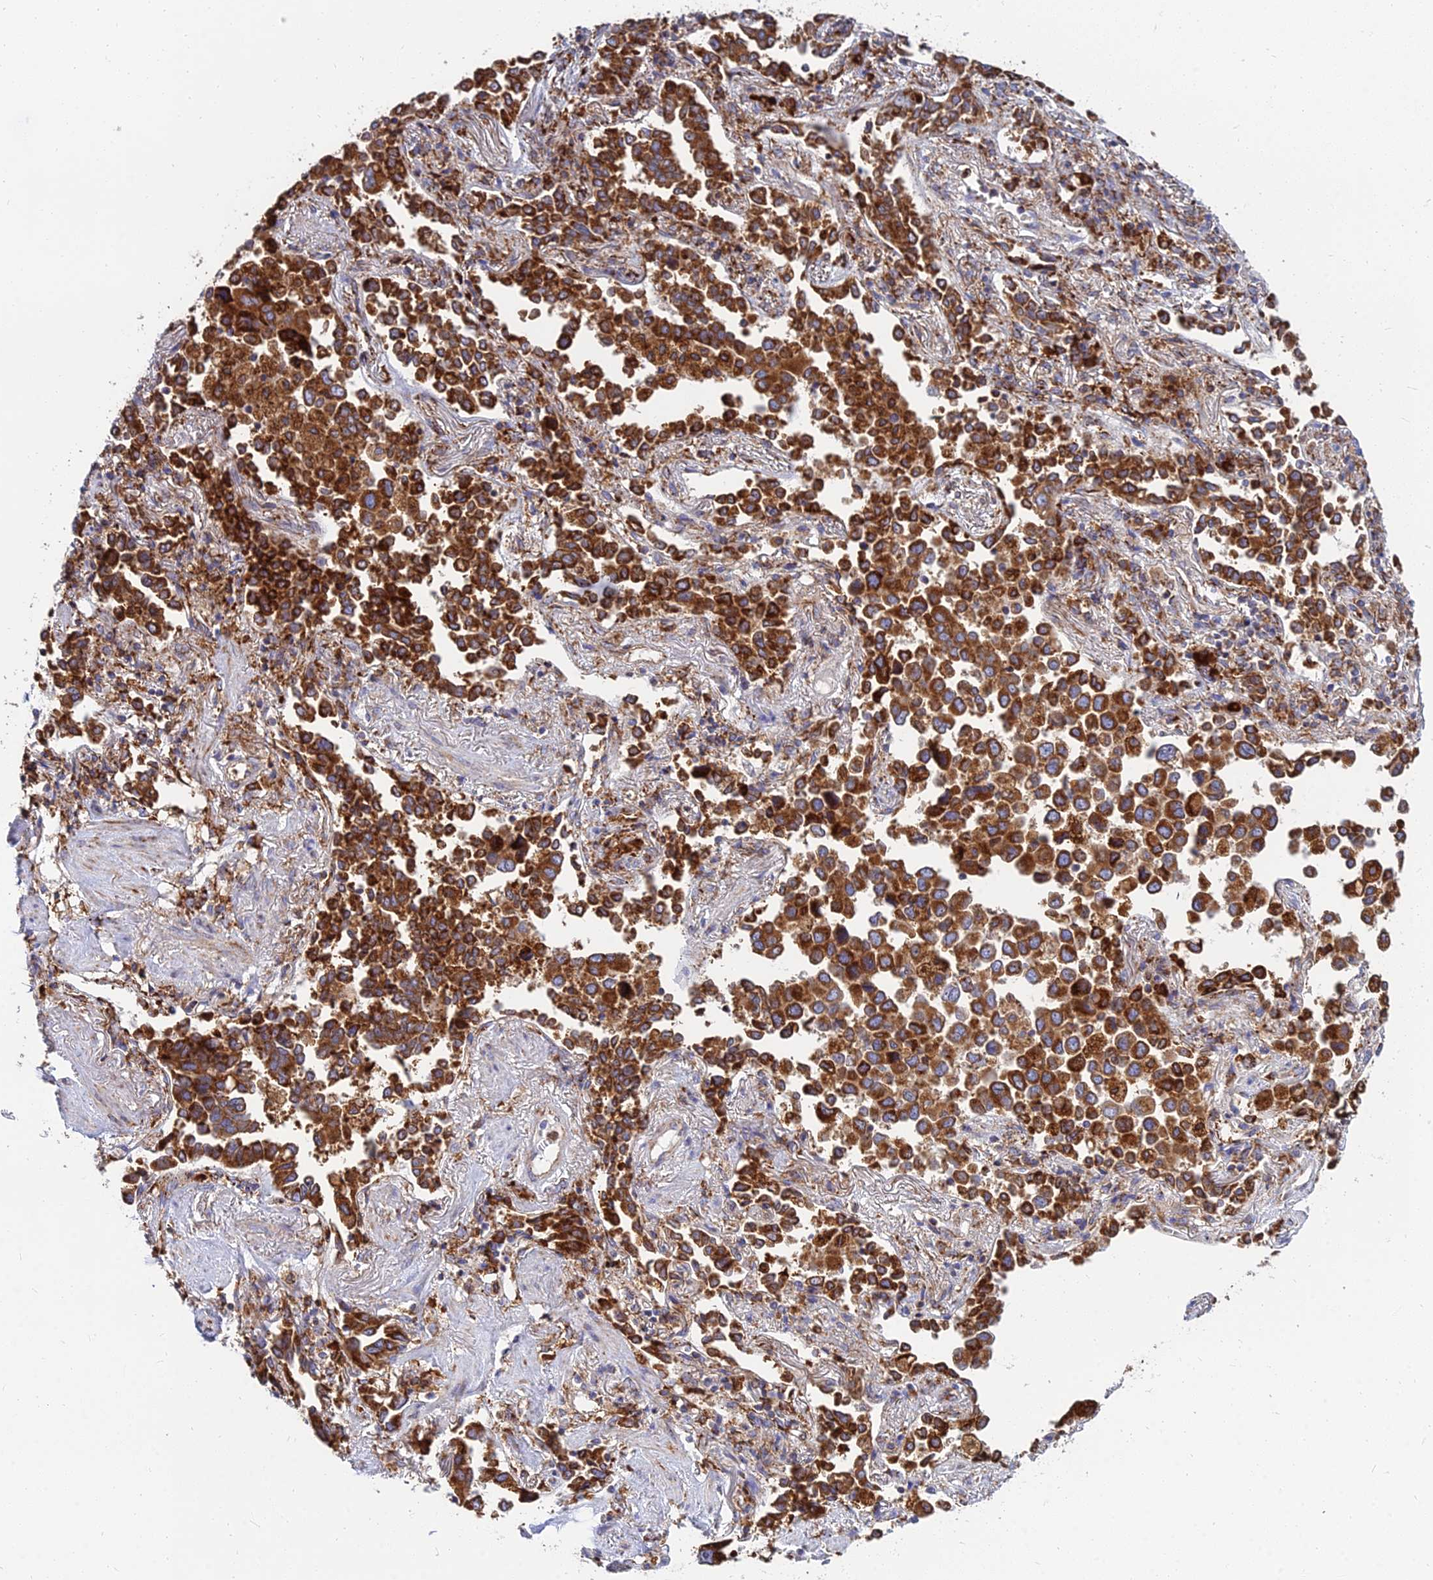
{"staining": {"intensity": "strong", "quantity": ">75%", "location": "cytoplasmic/membranous"}, "tissue": "lung cancer", "cell_type": "Tumor cells", "image_type": "cancer", "snomed": [{"axis": "morphology", "description": "Adenocarcinoma, NOS"}, {"axis": "topography", "description": "Lung"}], "caption": "Adenocarcinoma (lung) stained with DAB immunohistochemistry exhibits high levels of strong cytoplasmic/membranous staining in approximately >75% of tumor cells. Nuclei are stained in blue.", "gene": "CCT6B", "patient": {"sex": "male", "age": 67}}